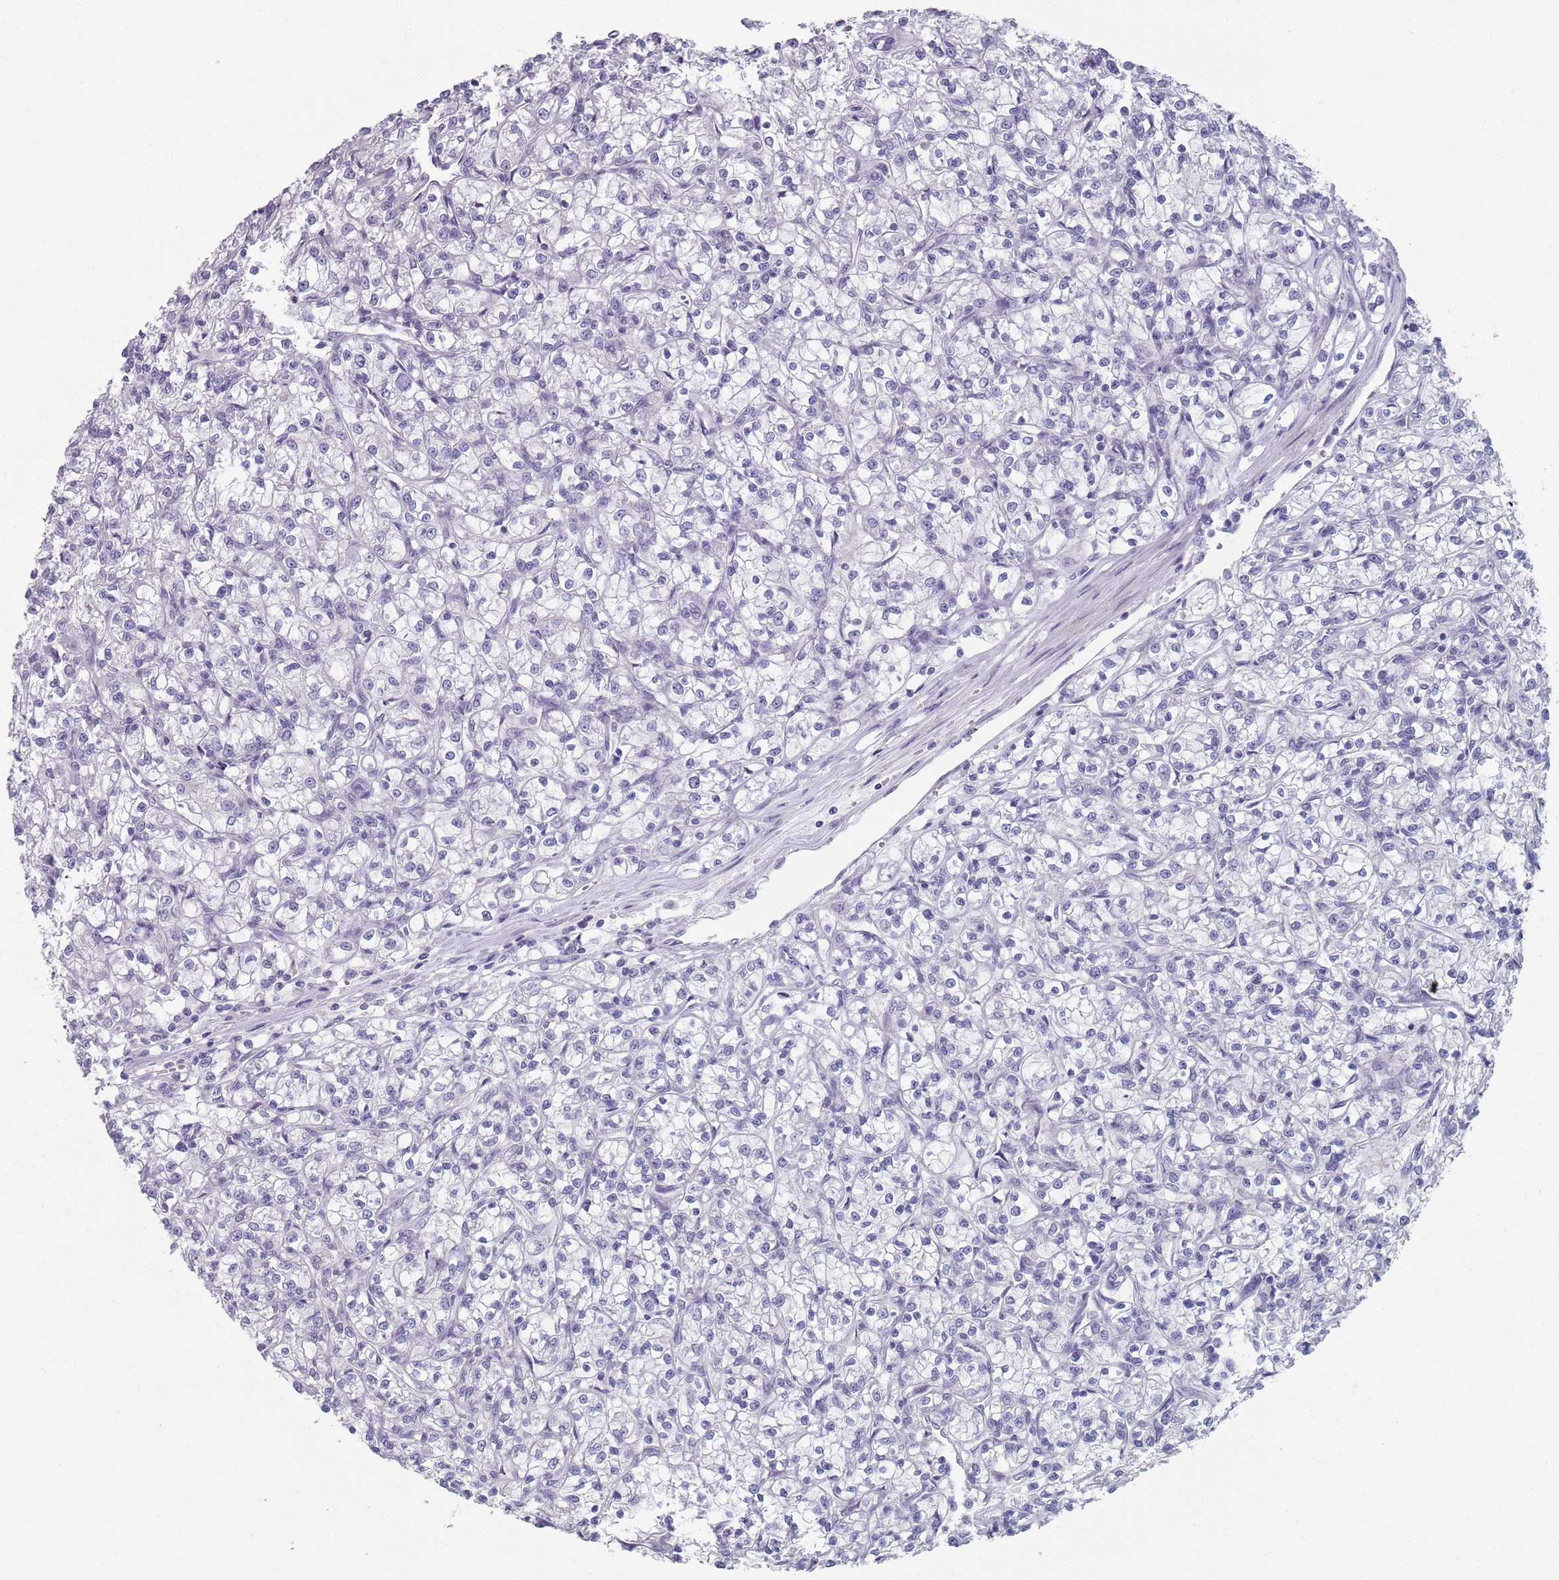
{"staining": {"intensity": "negative", "quantity": "none", "location": "none"}, "tissue": "renal cancer", "cell_type": "Tumor cells", "image_type": "cancer", "snomed": [{"axis": "morphology", "description": "Adenocarcinoma, NOS"}, {"axis": "topography", "description": "Kidney"}], "caption": "Tumor cells are negative for brown protein staining in renal cancer.", "gene": "SAMD1", "patient": {"sex": "female", "age": 59}}